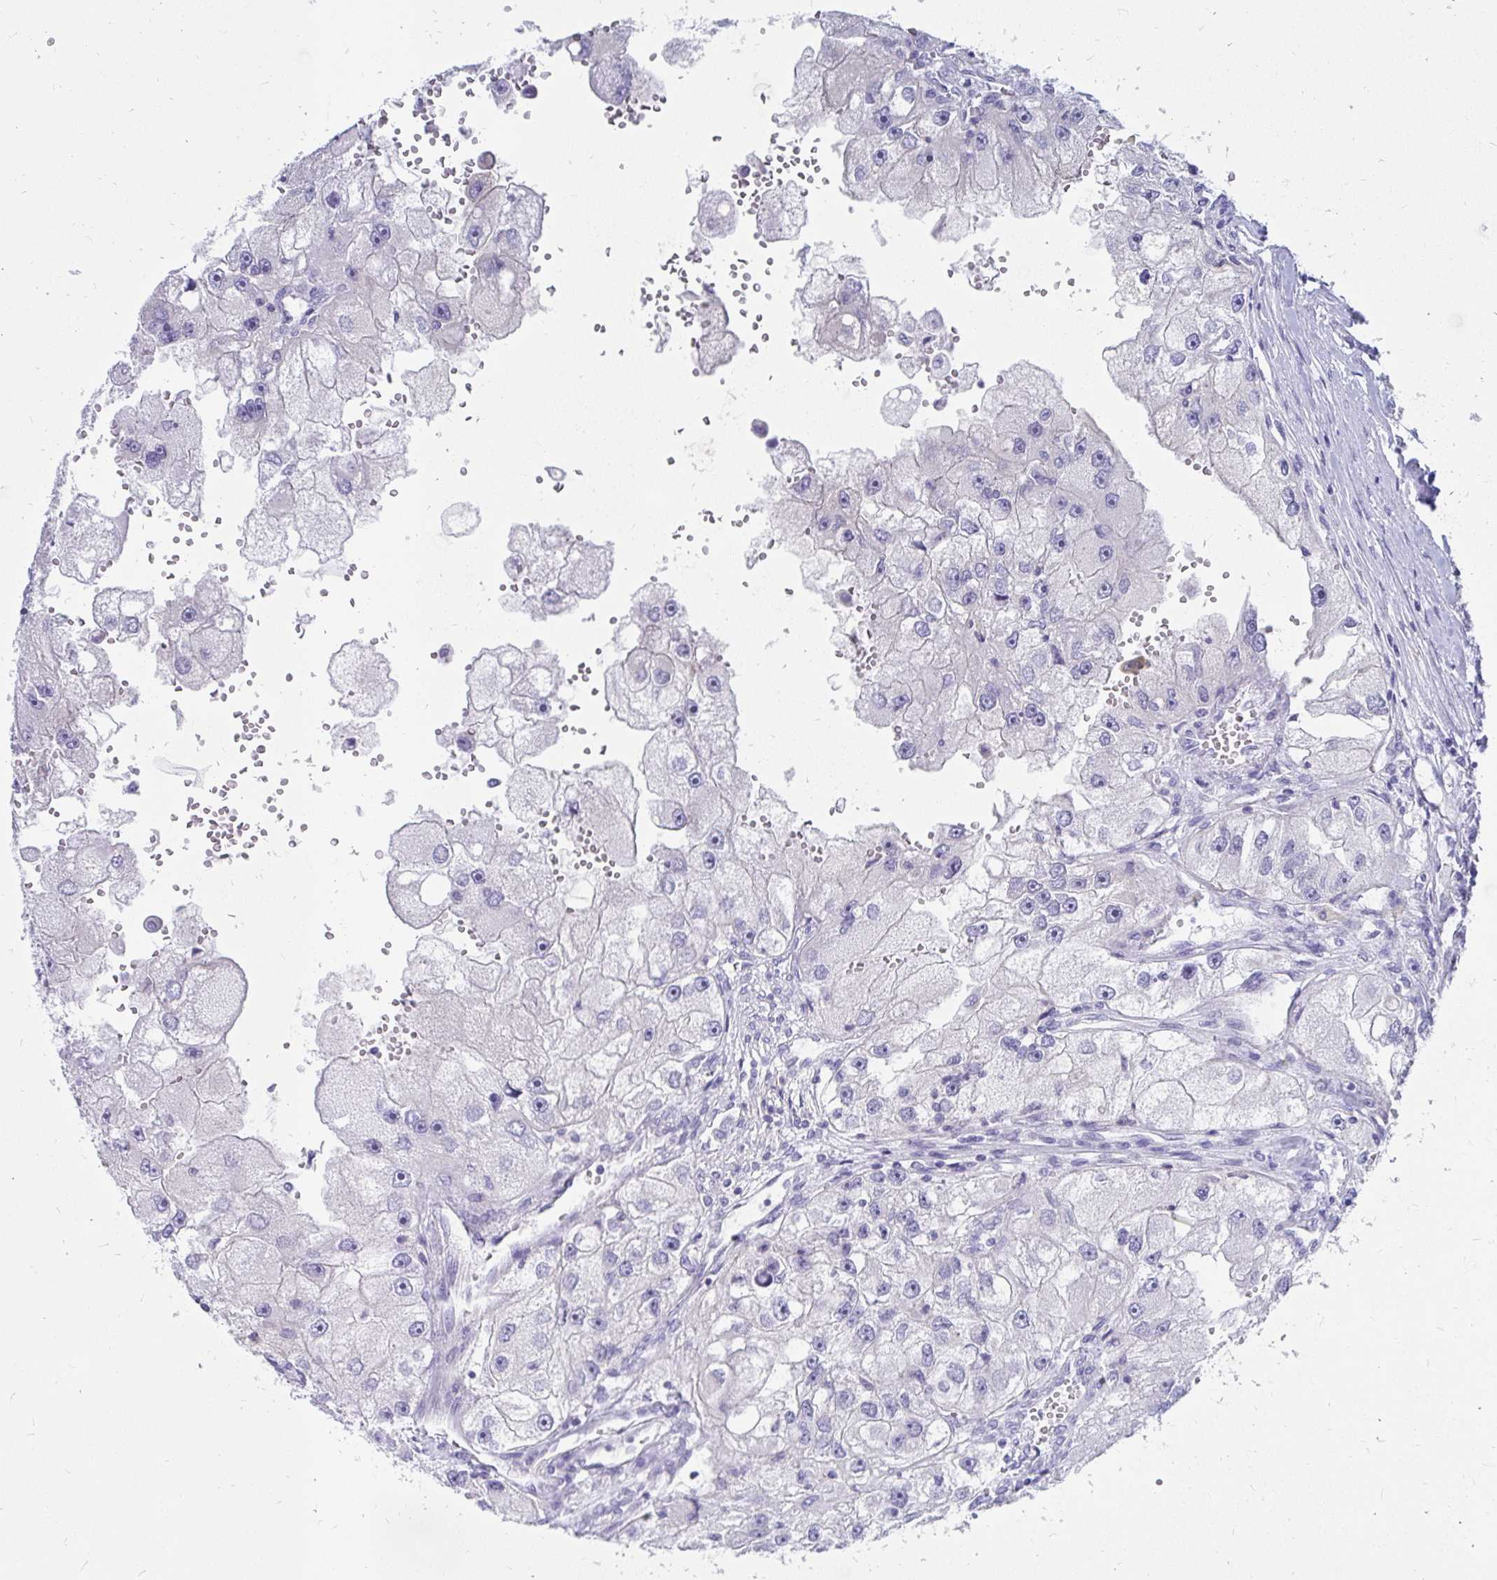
{"staining": {"intensity": "negative", "quantity": "none", "location": "none"}, "tissue": "renal cancer", "cell_type": "Tumor cells", "image_type": "cancer", "snomed": [{"axis": "morphology", "description": "Adenocarcinoma, NOS"}, {"axis": "topography", "description": "Kidney"}], "caption": "A histopathology image of adenocarcinoma (renal) stained for a protein shows no brown staining in tumor cells.", "gene": "C19orf81", "patient": {"sex": "male", "age": 63}}